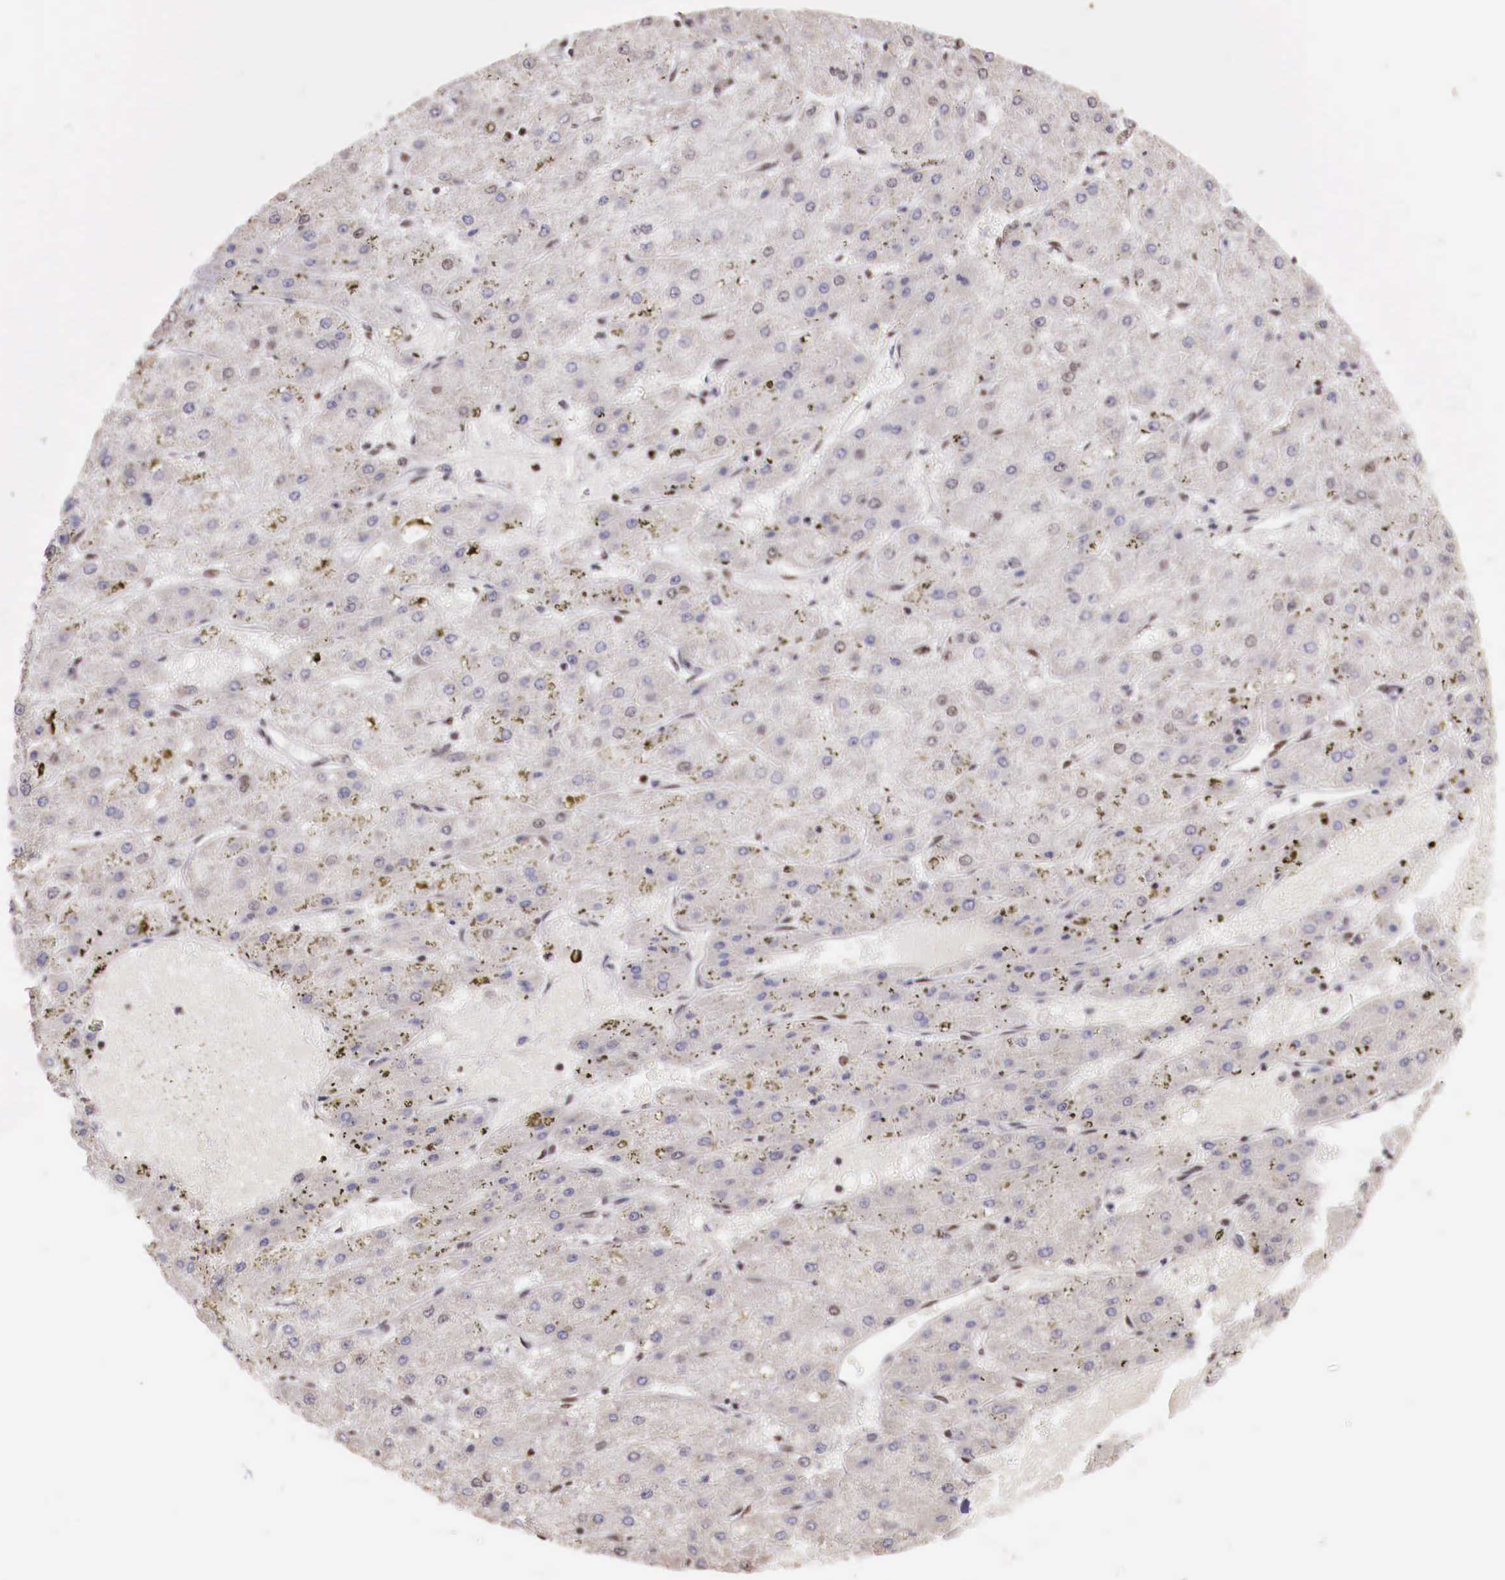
{"staining": {"intensity": "negative", "quantity": "none", "location": "none"}, "tissue": "liver cancer", "cell_type": "Tumor cells", "image_type": "cancer", "snomed": [{"axis": "morphology", "description": "Carcinoma, Hepatocellular, NOS"}, {"axis": "topography", "description": "Liver"}], "caption": "IHC micrograph of neoplastic tissue: human liver hepatocellular carcinoma stained with DAB reveals no significant protein positivity in tumor cells.", "gene": "SP1", "patient": {"sex": "female", "age": 52}}